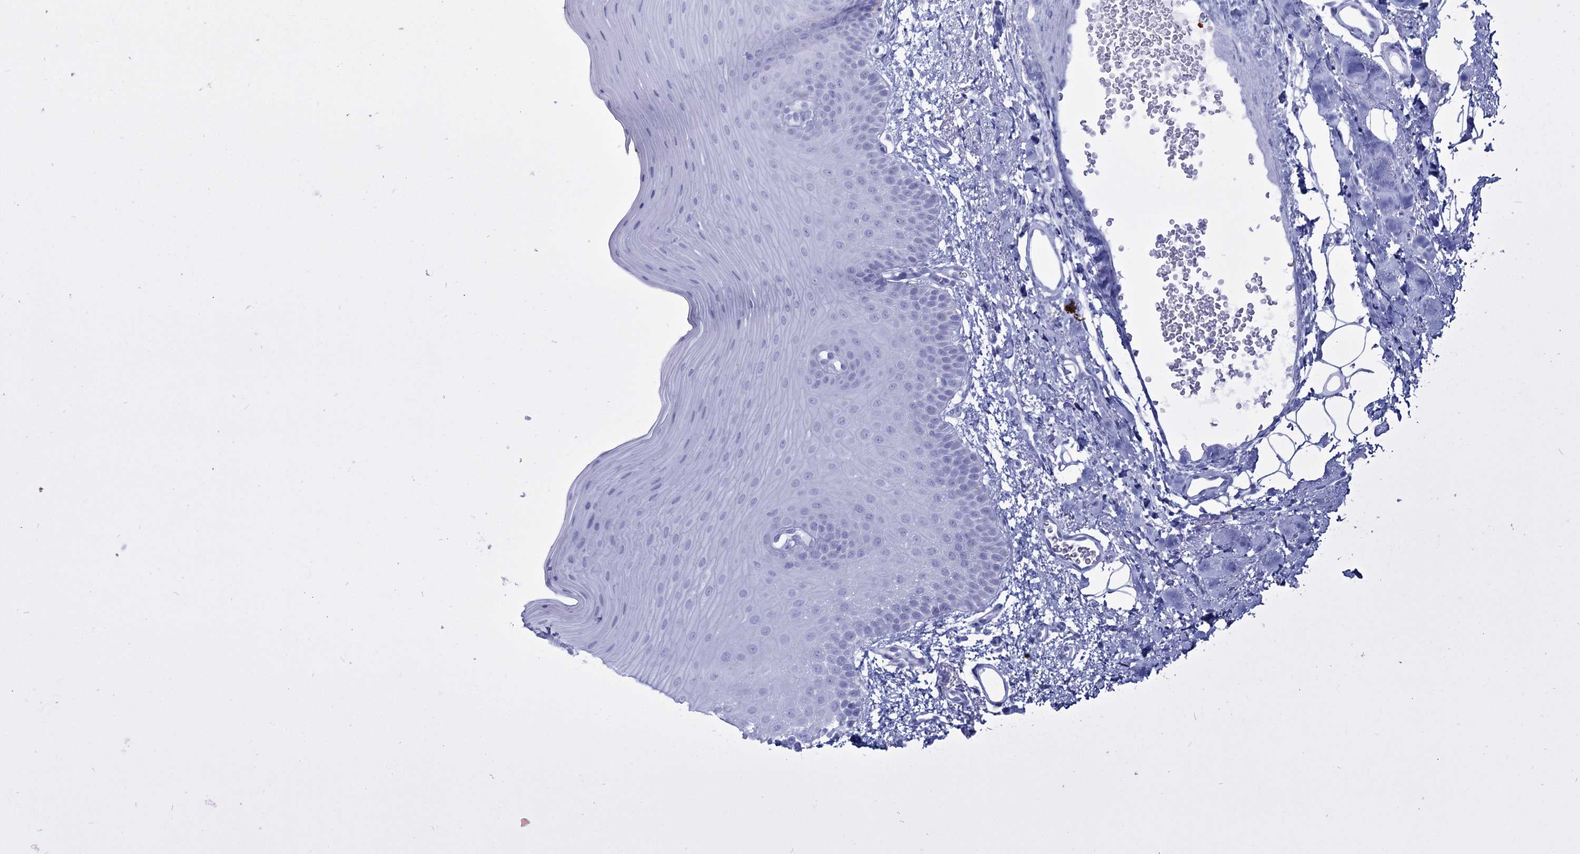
{"staining": {"intensity": "negative", "quantity": "none", "location": "none"}, "tissue": "oral mucosa", "cell_type": "Squamous epithelial cells", "image_type": "normal", "snomed": [{"axis": "morphology", "description": "Normal tissue, NOS"}, {"axis": "topography", "description": "Oral tissue"}], "caption": "IHC micrograph of benign oral mucosa: human oral mucosa stained with DAB (3,3'-diaminobenzidine) demonstrates no significant protein staining in squamous epithelial cells.", "gene": "PRC1", "patient": {"sex": "male", "age": 68}}